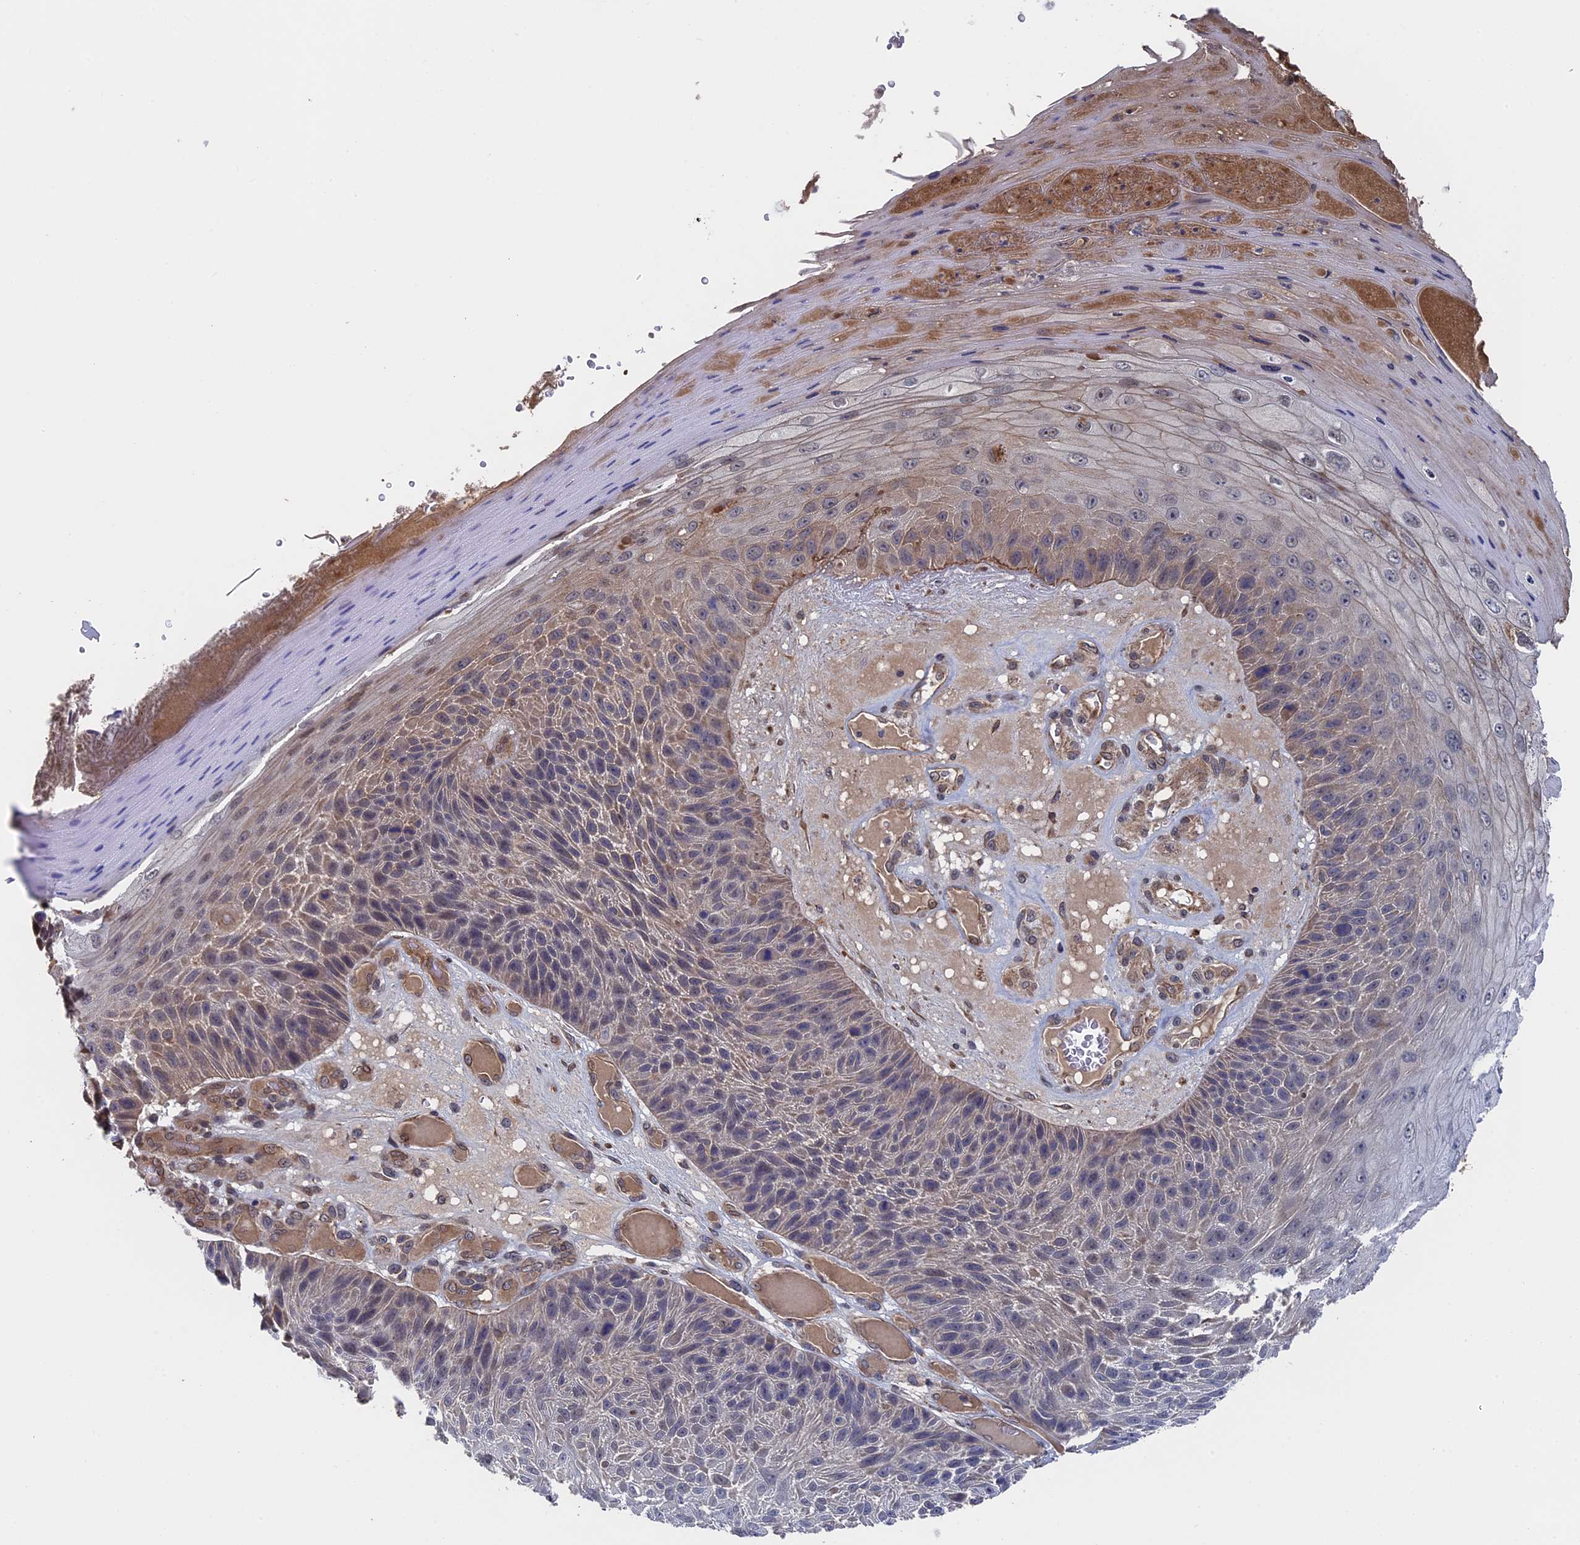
{"staining": {"intensity": "weak", "quantity": "<25%", "location": "cytoplasmic/membranous"}, "tissue": "skin cancer", "cell_type": "Tumor cells", "image_type": "cancer", "snomed": [{"axis": "morphology", "description": "Squamous cell carcinoma, NOS"}, {"axis": "topography", "description": "Skin"}], "caption": "This is an immunohistochemistry (IHC) micrograph of human squamous cell carcinoma (skin). There is no positivity in tumor cells.", "gene": "RPUSD1", "patient": {"sex": "female", "age": 88}}